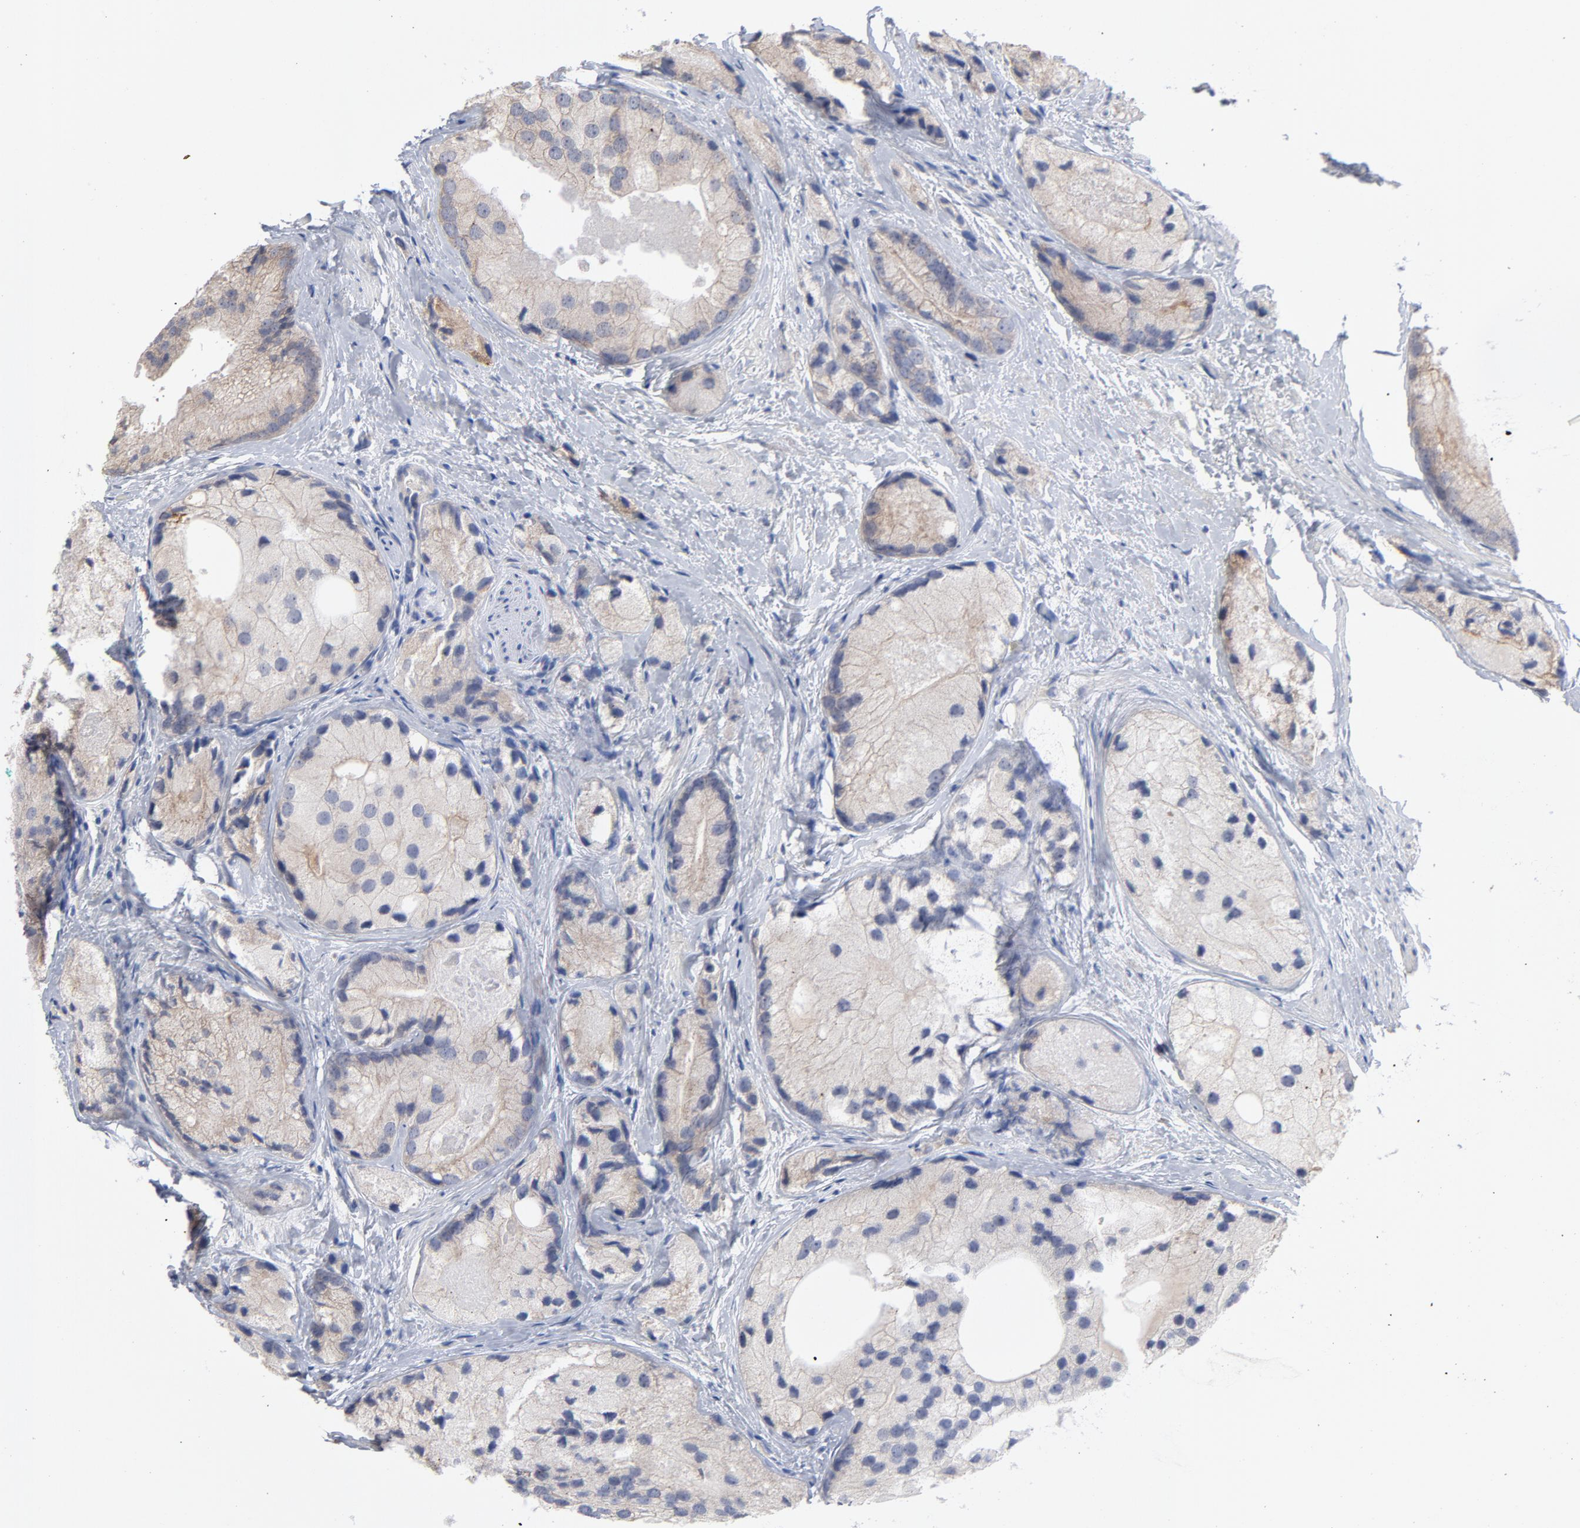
{"staining": {"intensity": "weak", "quantity": ">75%", "location": "cytoplasmic/membranous"}, "tissue": "prostate cancer", "cell_type": "Tumor cells", "image_type": "cancer", "snomed": [{"axis": "morphology", "description": "Adenocarcinoma, Low grade"}, {"axis": "topography", "description": "Prostate"}], "caption": "A high-resolution image shows immunohistochemistry (IHC) staining of low-grade adenocarcinoma (prostate), which shows weak cytoplasmic/membranous expression in approximately >75% of tumor cells.", "gene": "CPE", "patient": {"sex": "male", "age": 69}}